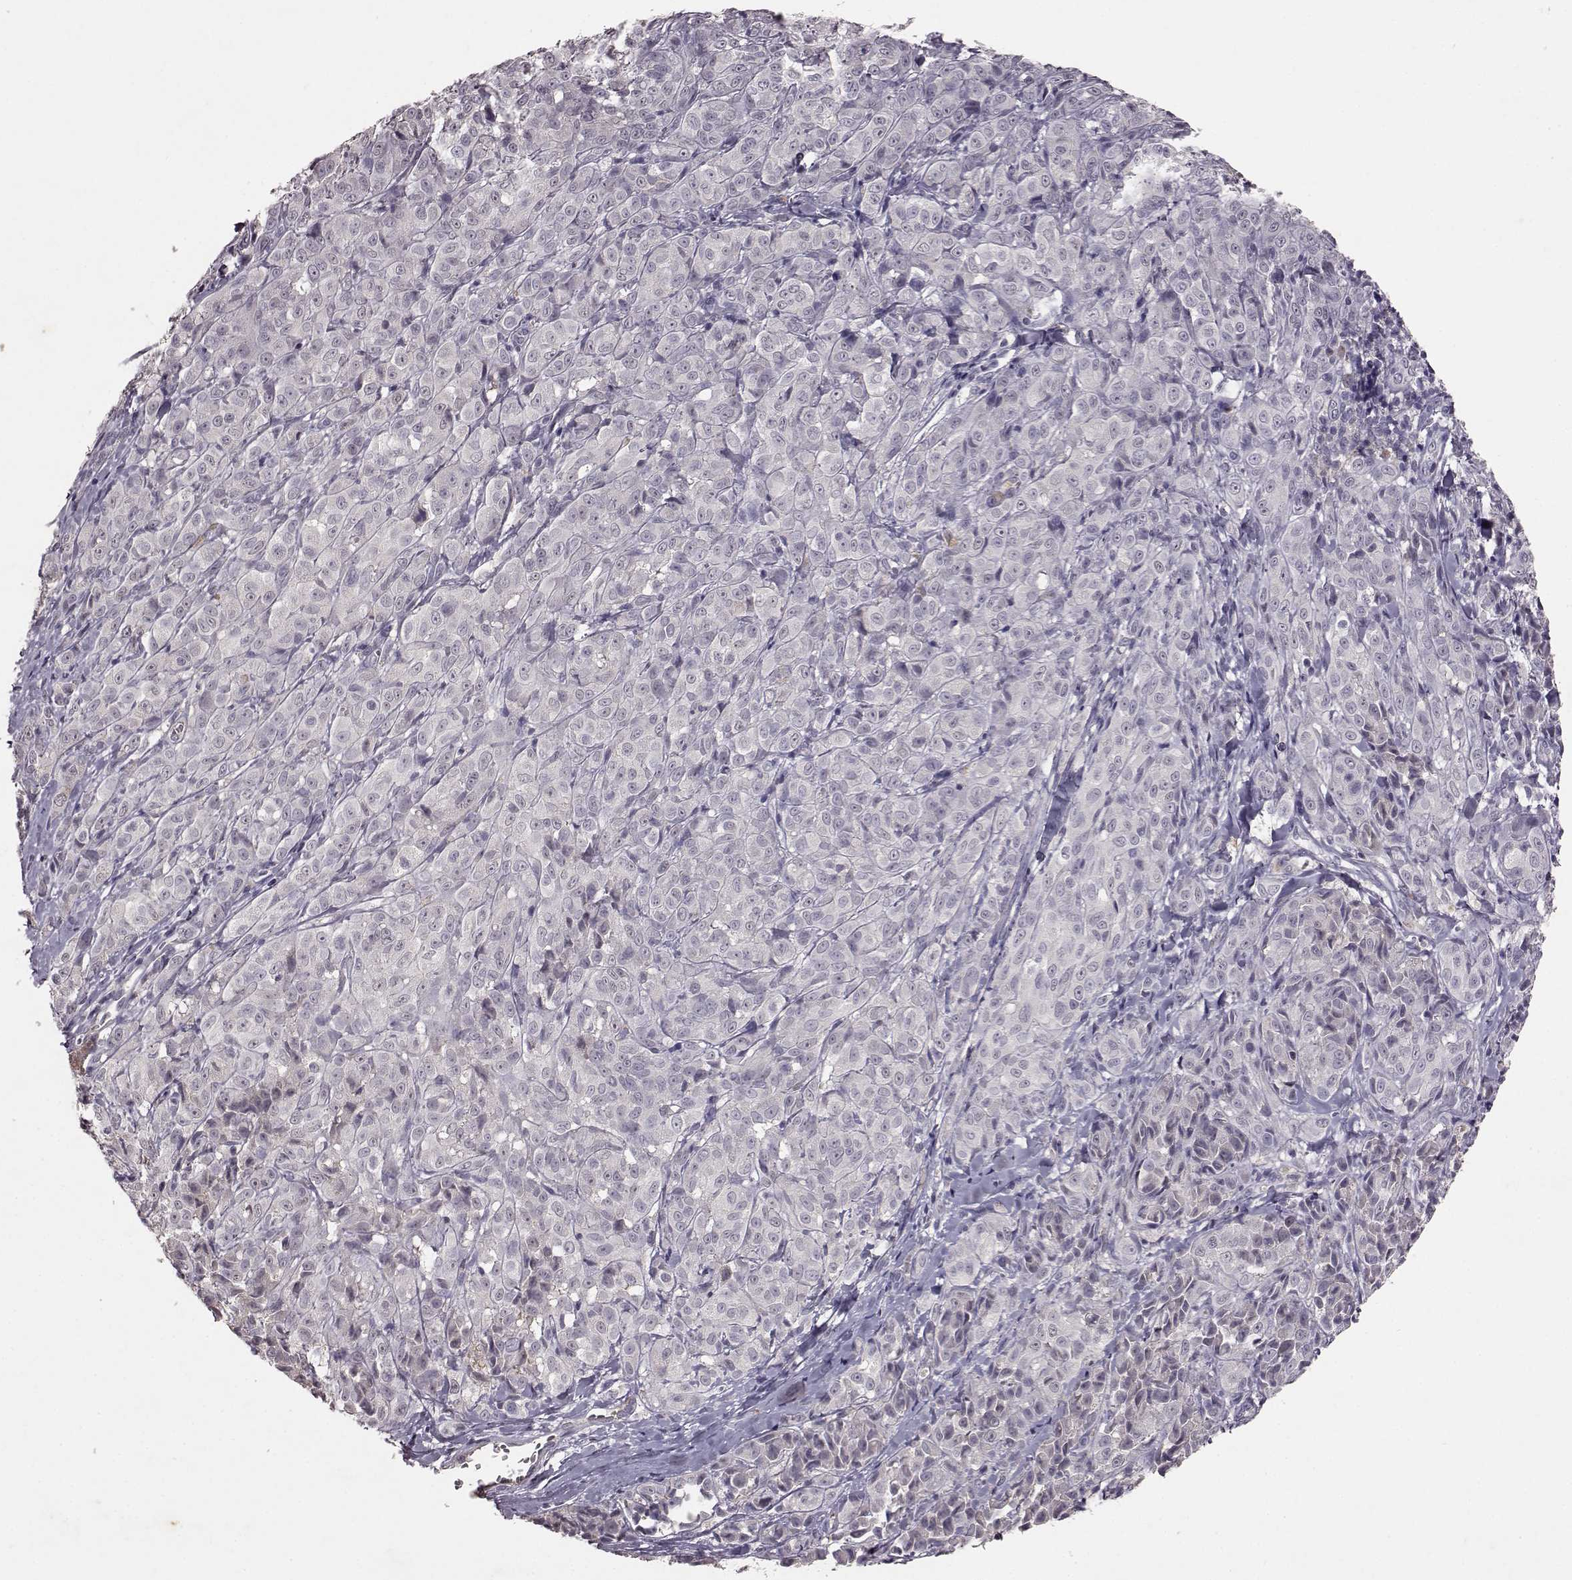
{"staining": {"intensity": "negative", "quantity": "none", "location": "none"}, "tissue": "melanoma", "cell_type": "Tumor cells", "image_type": "cancer", "snomed": [{"axis": "morphology", "description": "Malignant melanoma, NOS"}, {"axis": "topography", "description": "Skin"}], "caption": "An image of human malignant melanoma is negative for staining in tumor cells.", "gene": "FRRS1L", "patient": {"sex": "male", "age": 89}}